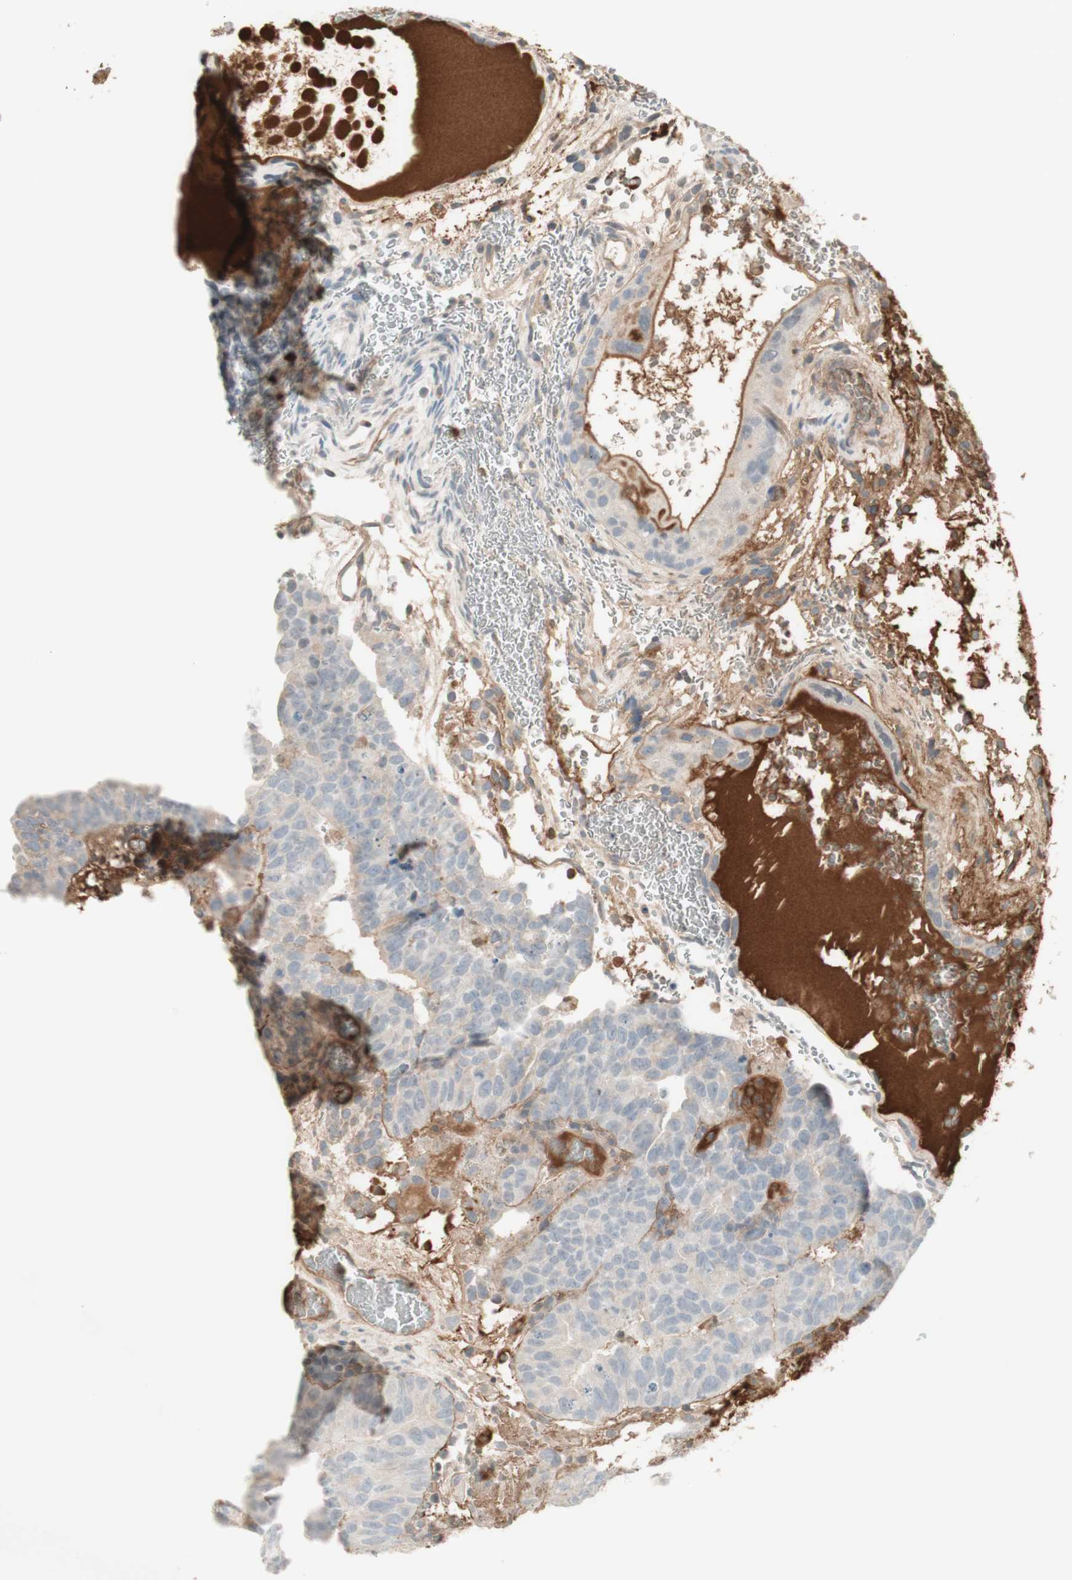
{"staining": {"intensity": "weak", "quantity": "<25%", "location": "cytoplasmic/membranous"}, "tissue": "testis cancer", "cell_type": "Tumor cells", "image_type": "cancer", "snomed": [{"axis": "morphology", "description": "Seminoma, NOS"}, {"axis": "morphology", "description": "Carcinoma, Embryonal, NOS"}, {"axis": "topography", "description": "Testis"}], "caption": "Immunohistochemical staining of human testis cancer shows no significant positivity in tumor cells. The staining is performed using DAB (3,3'-diaminobenzidine) brown chromogen with nuclei counter-stained in using hematoxylin.", "gene": "NID1", "patient": {"sex": "male", "age": 52}}